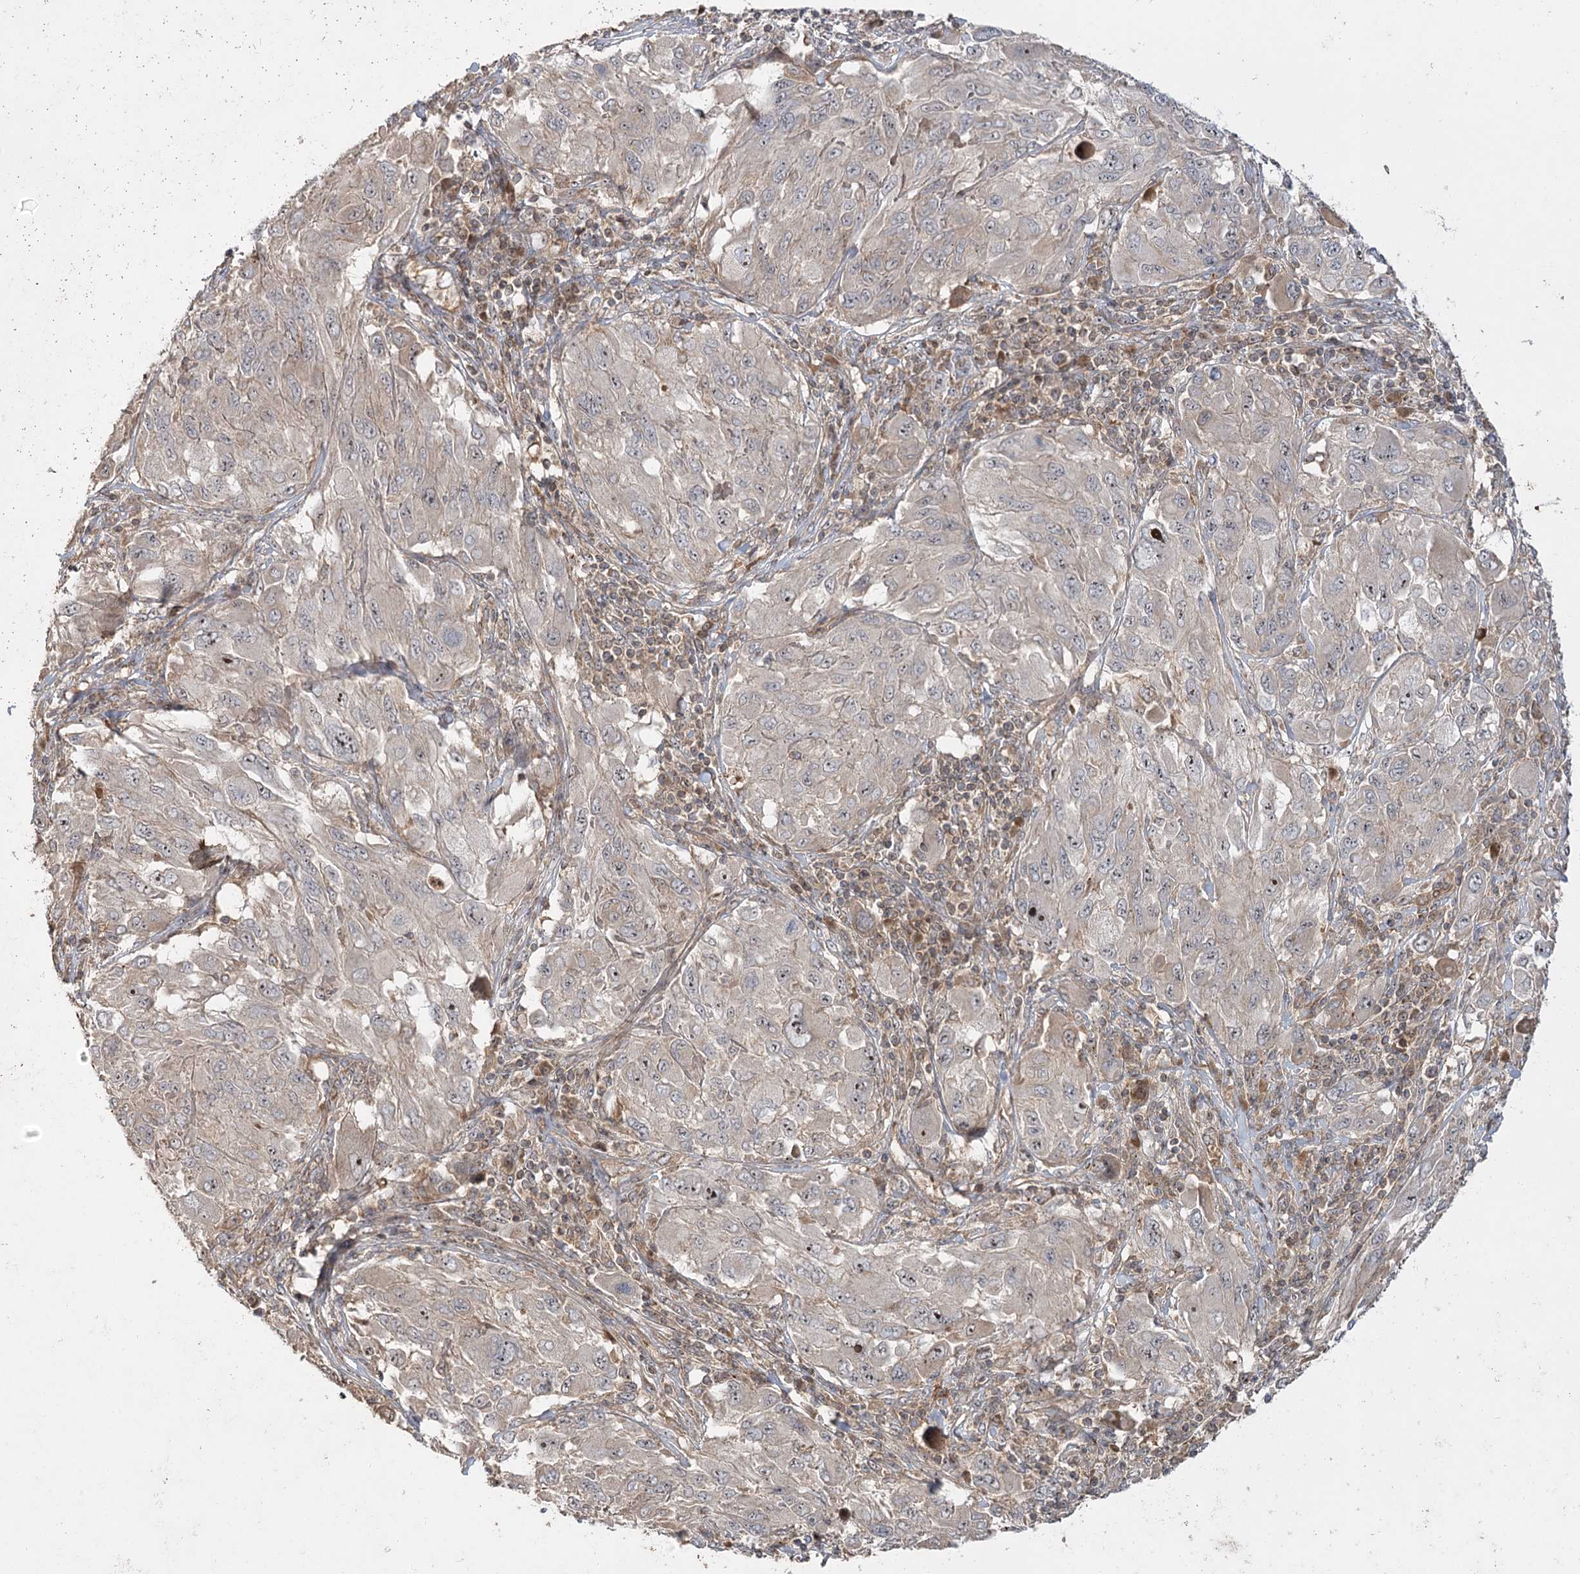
{"staining": {"intensity": "moderate", "quantity": "<25%", "location": "nuclear"}, "tissue": "melanoma", "cell_type": "Tumor cells", "image_type": "cancer", "snomed": [{"axis": "morphology", "description": "Malignant melanoma, NOS"}, {"axis": "topography", "description": "Skin"}], "caption": "DAB immunohistochemical staining of human melanoma exhibits moderate nuclear protein staining in approximately <25% of tumor cells.", "gene": "RAPGEF6", "patient": {"sex": "female", "age": 91}}